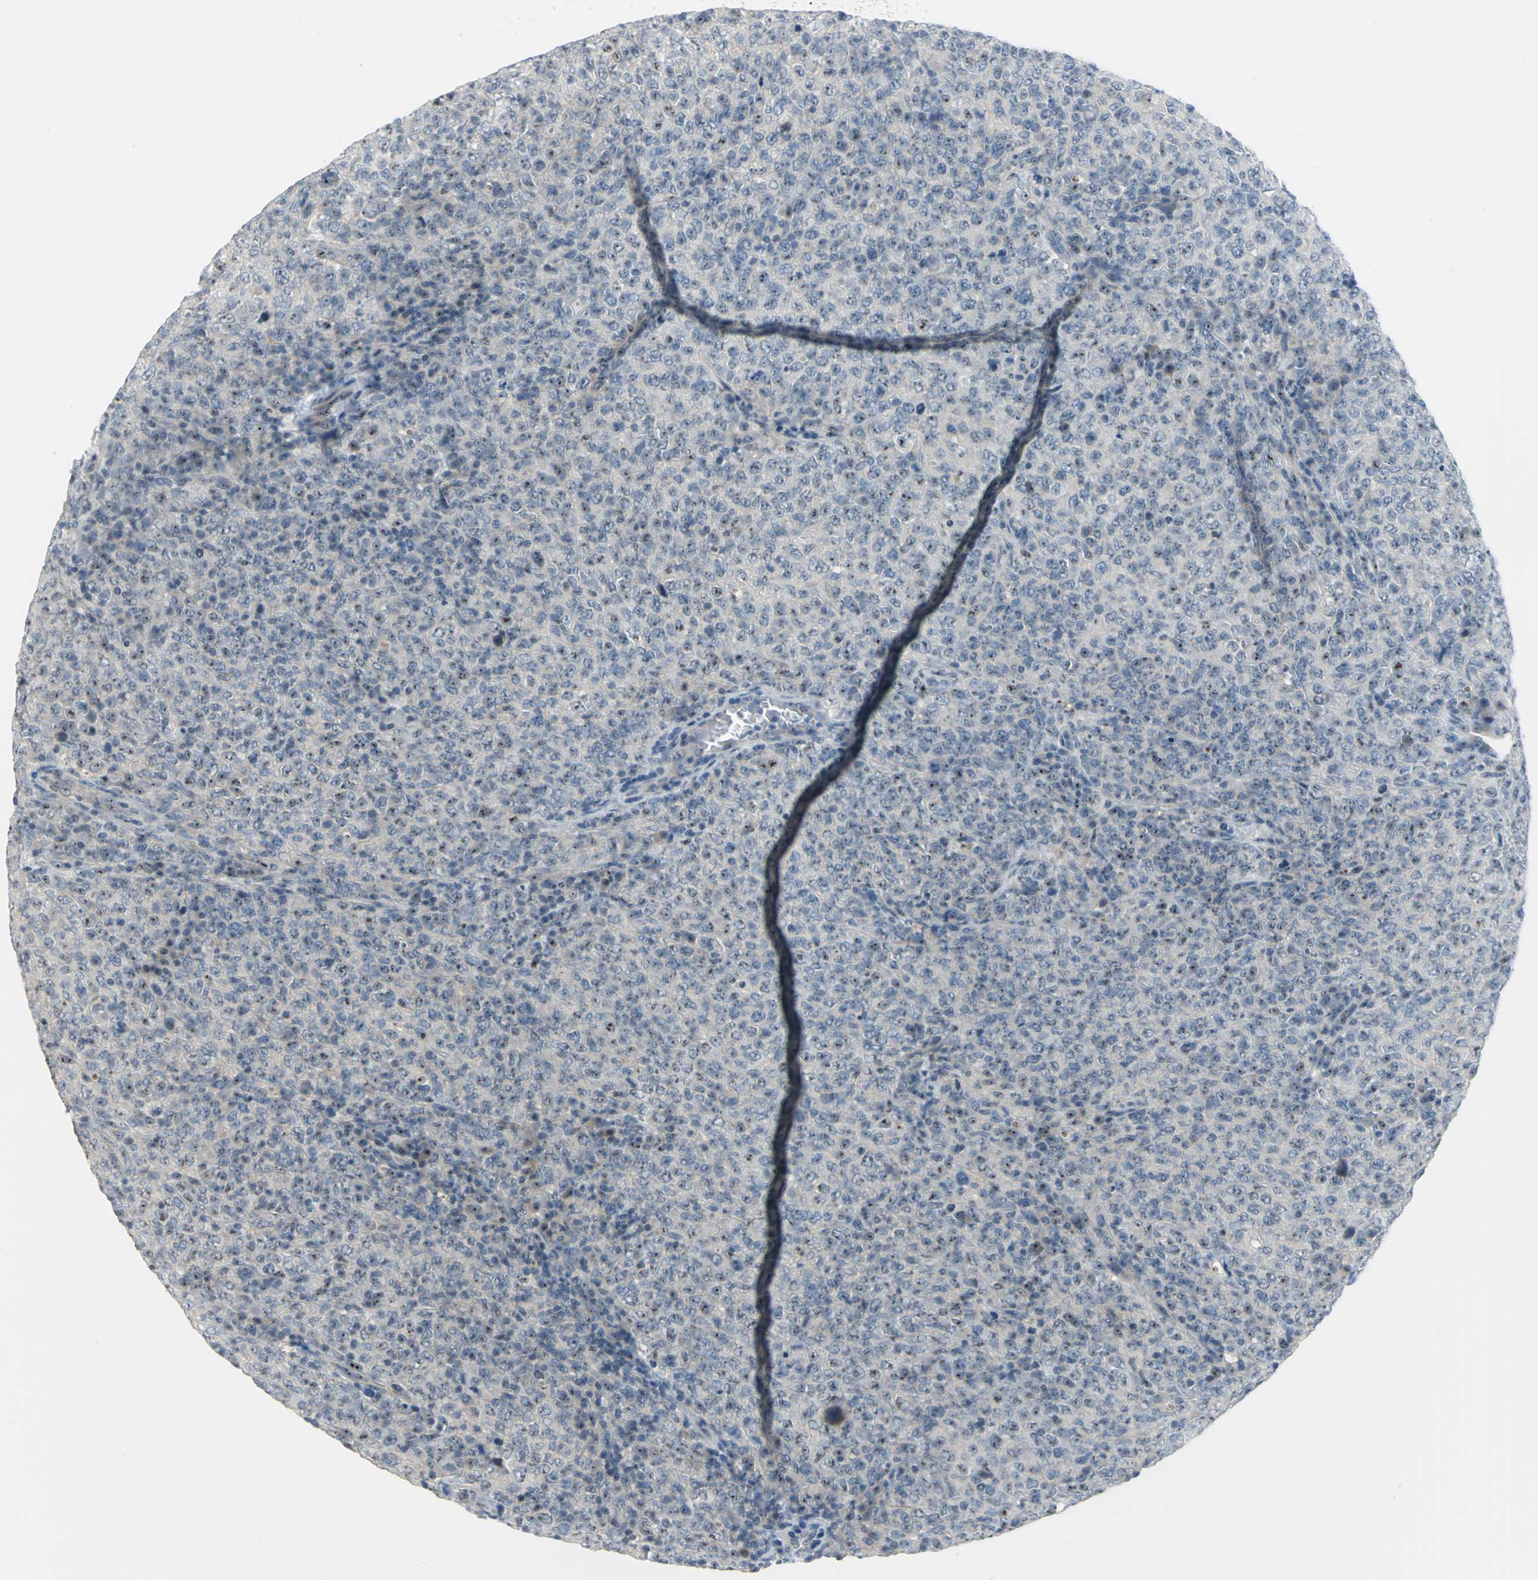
{"staining": {"intensity": "moderate", "quantity": ">75%", "location": "nuclear"}, "tissue": "lymphoma", "cell_type": "Tumor cells", "image_type": "cancer", "snomed": [{"axis": "morphology", "description": "Malignant lymphoma, non-Hodgkin's type, High grade"}, {"axis": "topography", "description": "Tonsil"}], "caption": "Moderate nuclear expression is present in about >75% of tumor cells in malignant lymphoma, non-Hodgkin's type (high-grade).", "gene": "MYBBP1A", "patient": {"sex": "female", "age": 36}}